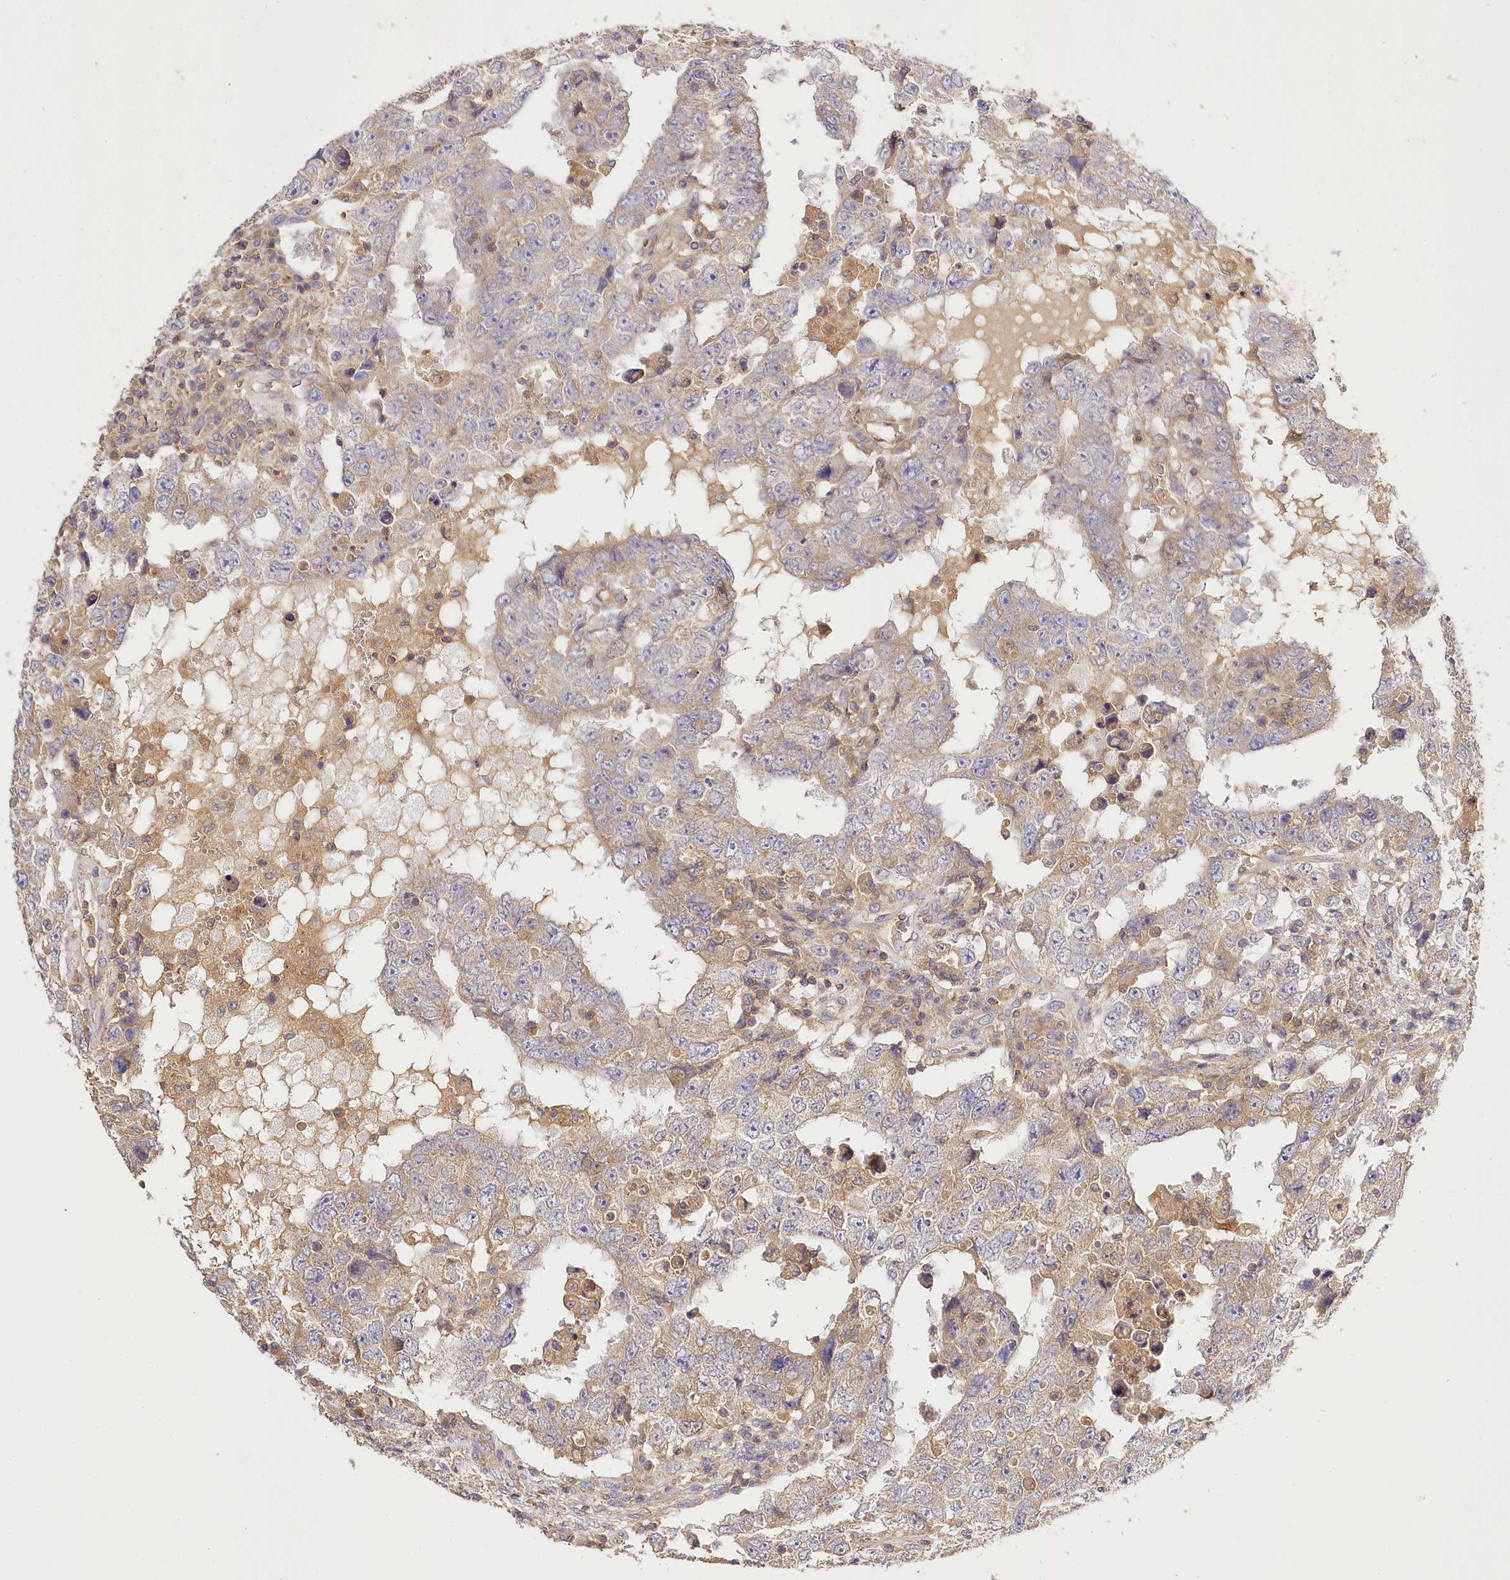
{"staining": {"intensity": "moderate", "quantity": "25%-75%", "location": "cytoplasmic/membranous"}, "tissue": "testis cancer", "cell_type": "Tumor cells", "image_type": "cancer", "snomed": [{"axis": "morphology", "description": "Carcinoma, Embryonal, NOS"}, {"axis": "topography", "description": "Testis"}], "caption": "Human testis cancer stained with a protein marker reveals moderate staining in tumor cells.", "gene": "LSS", "patient": {"sex": "male", "age": 26}}